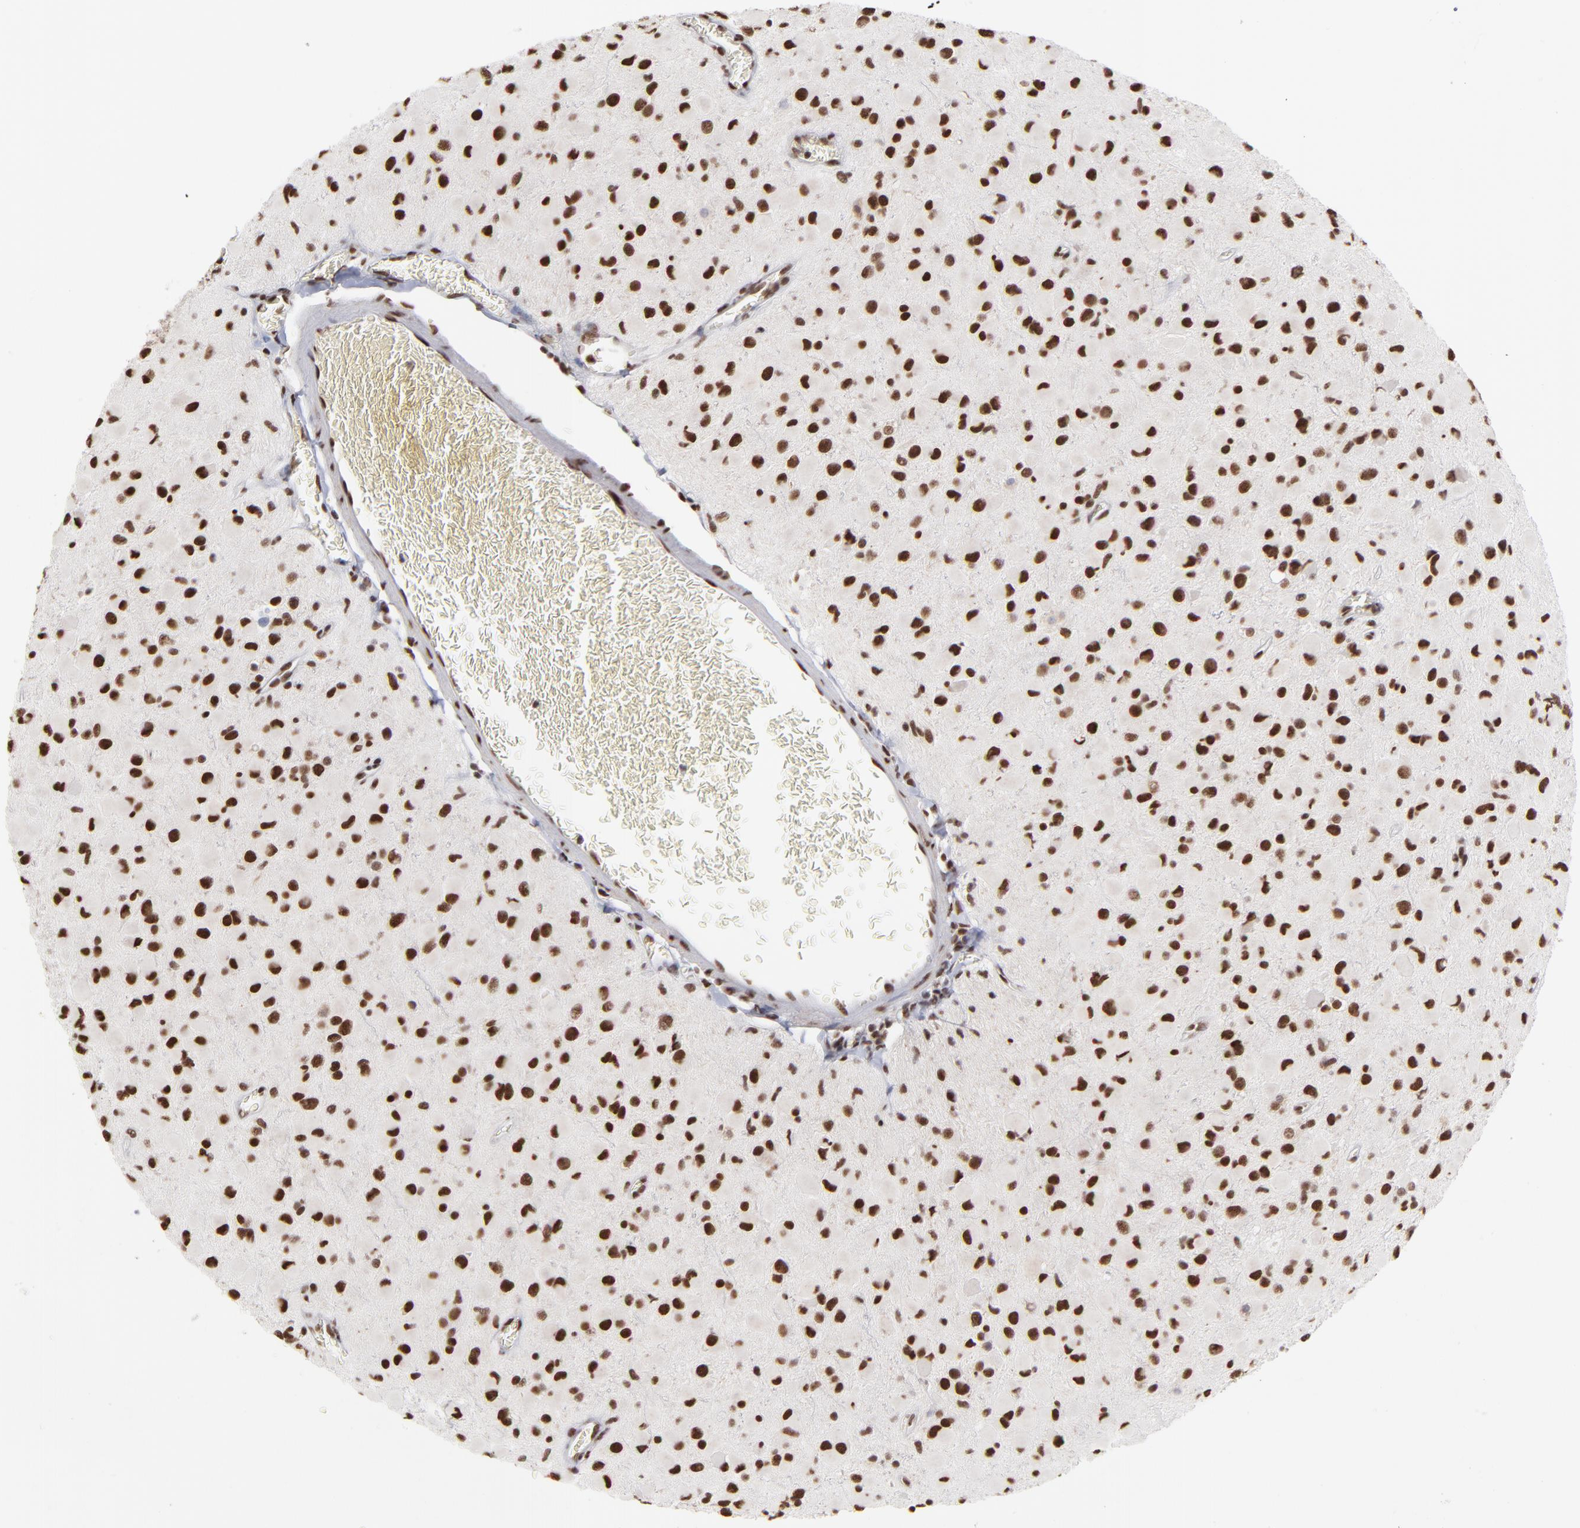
{"staining": {"intensity": "strong", "quantity": ">75%", "location": "nuclear"}, "tissue": "glioma", "cell_type": "Tumor cells", "image_type": "cancer", "snomed": [{"axis": "morphology", "description": "Glioma, malignant, Low grade"}, {"axis": "topography", "description": "Brain"}], "caption": "Immunohistochemical staining of malignant glioma (low-grade) shows strong nuclear protein staining in approximately >75% of tumor cells. (brown staining indicates protein expression, while blue staining denotes nuclei).", "gene": "ZNF3", "patient": {"sex": "male", "age": 42}}